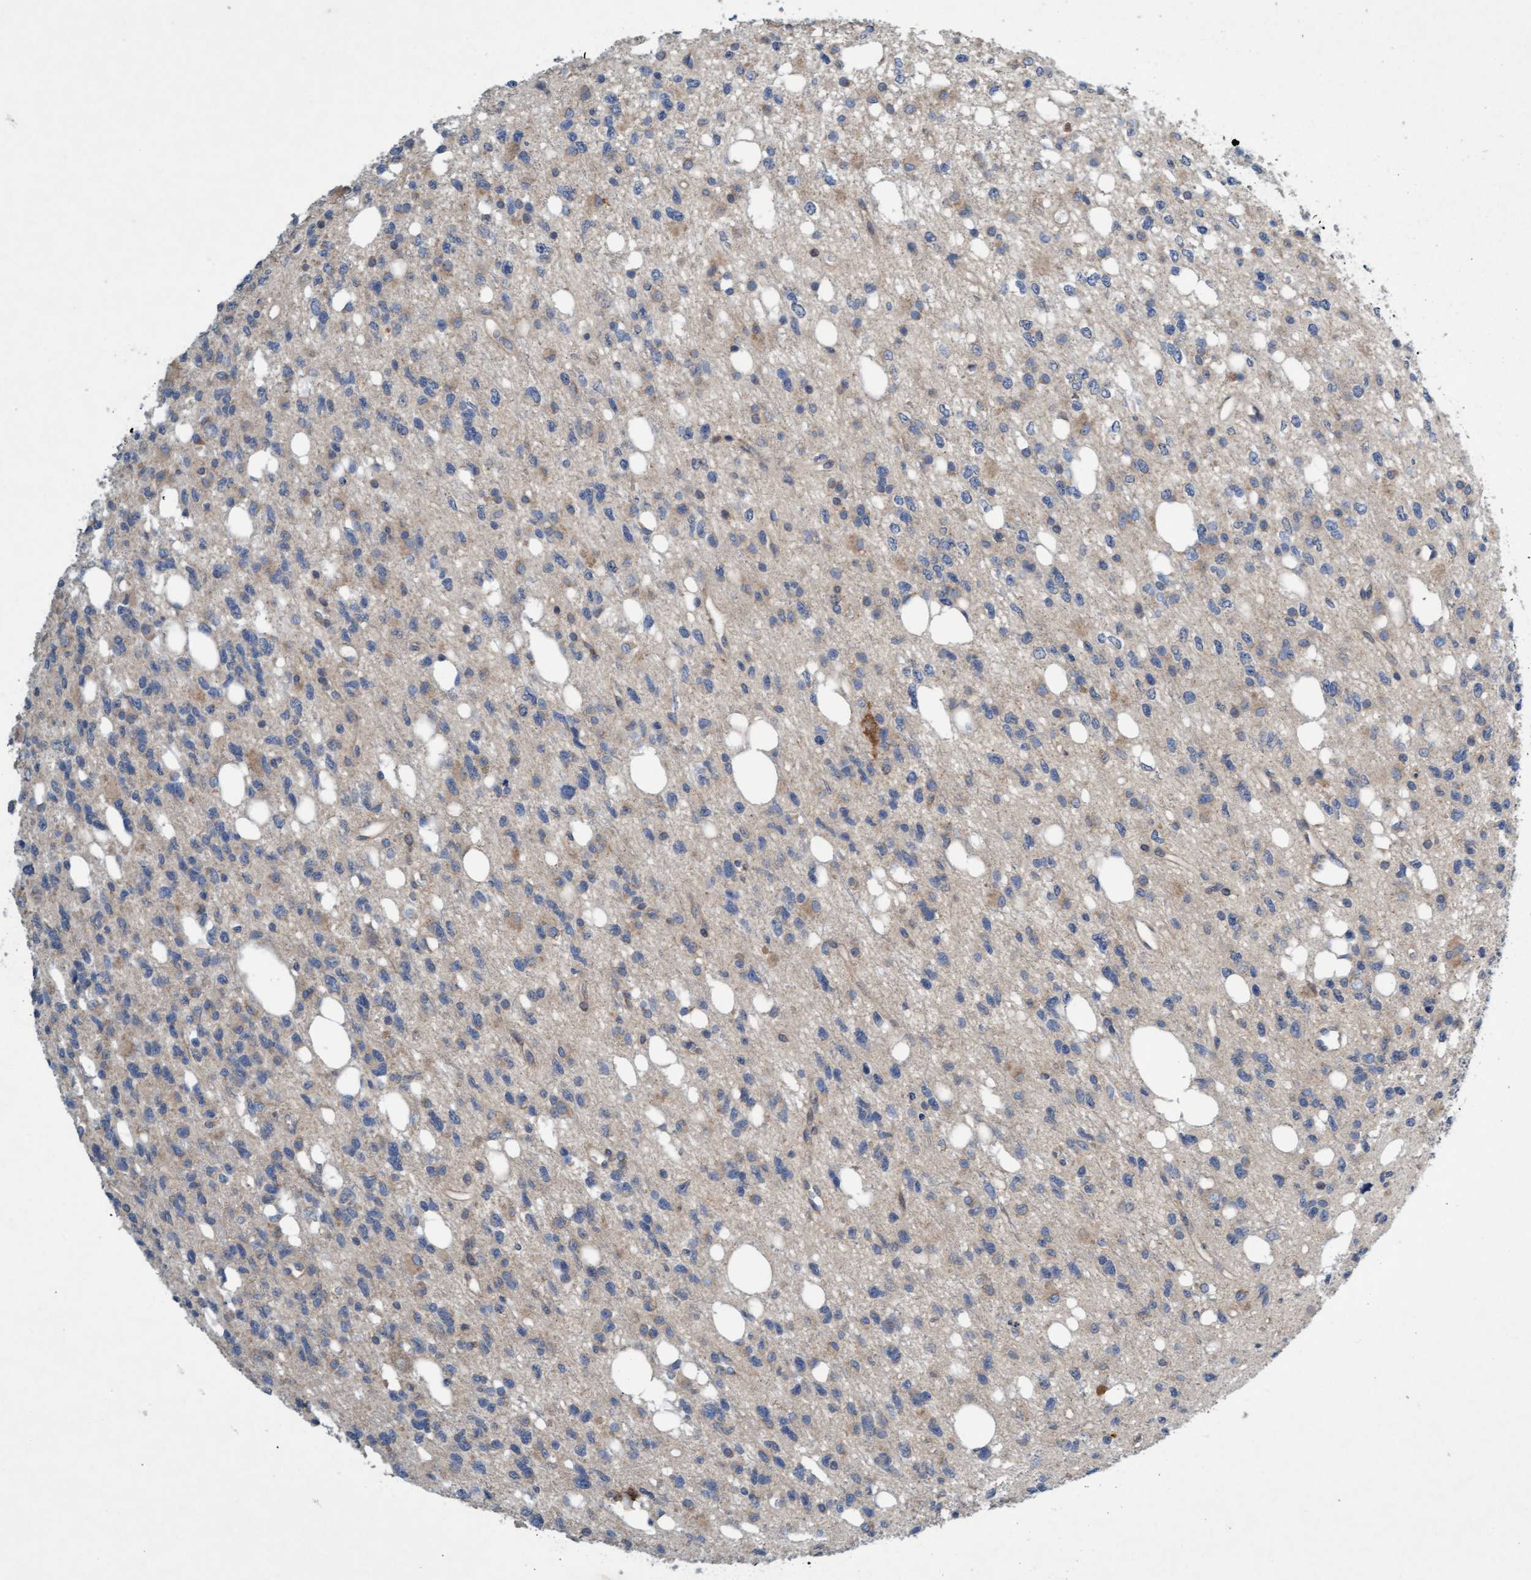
{"staining": {"intensity": "weak", "quantity": "<25%", "location": "cytoplasmic/membranous"}, "tissue": "glioma", "cell_type": "Tumor cells", "image_type": "cancer", "snomed": [{"axis": "morphology", "description": "Glioma, malignant, High grade"}, {"axis": "topography", "description": "Brain"}], "caption": "The histopathology image displays no significant expression in tumor cells of glioma.", "gene": "DDHD2", "patient": {"sex": "female", "age": 62}}